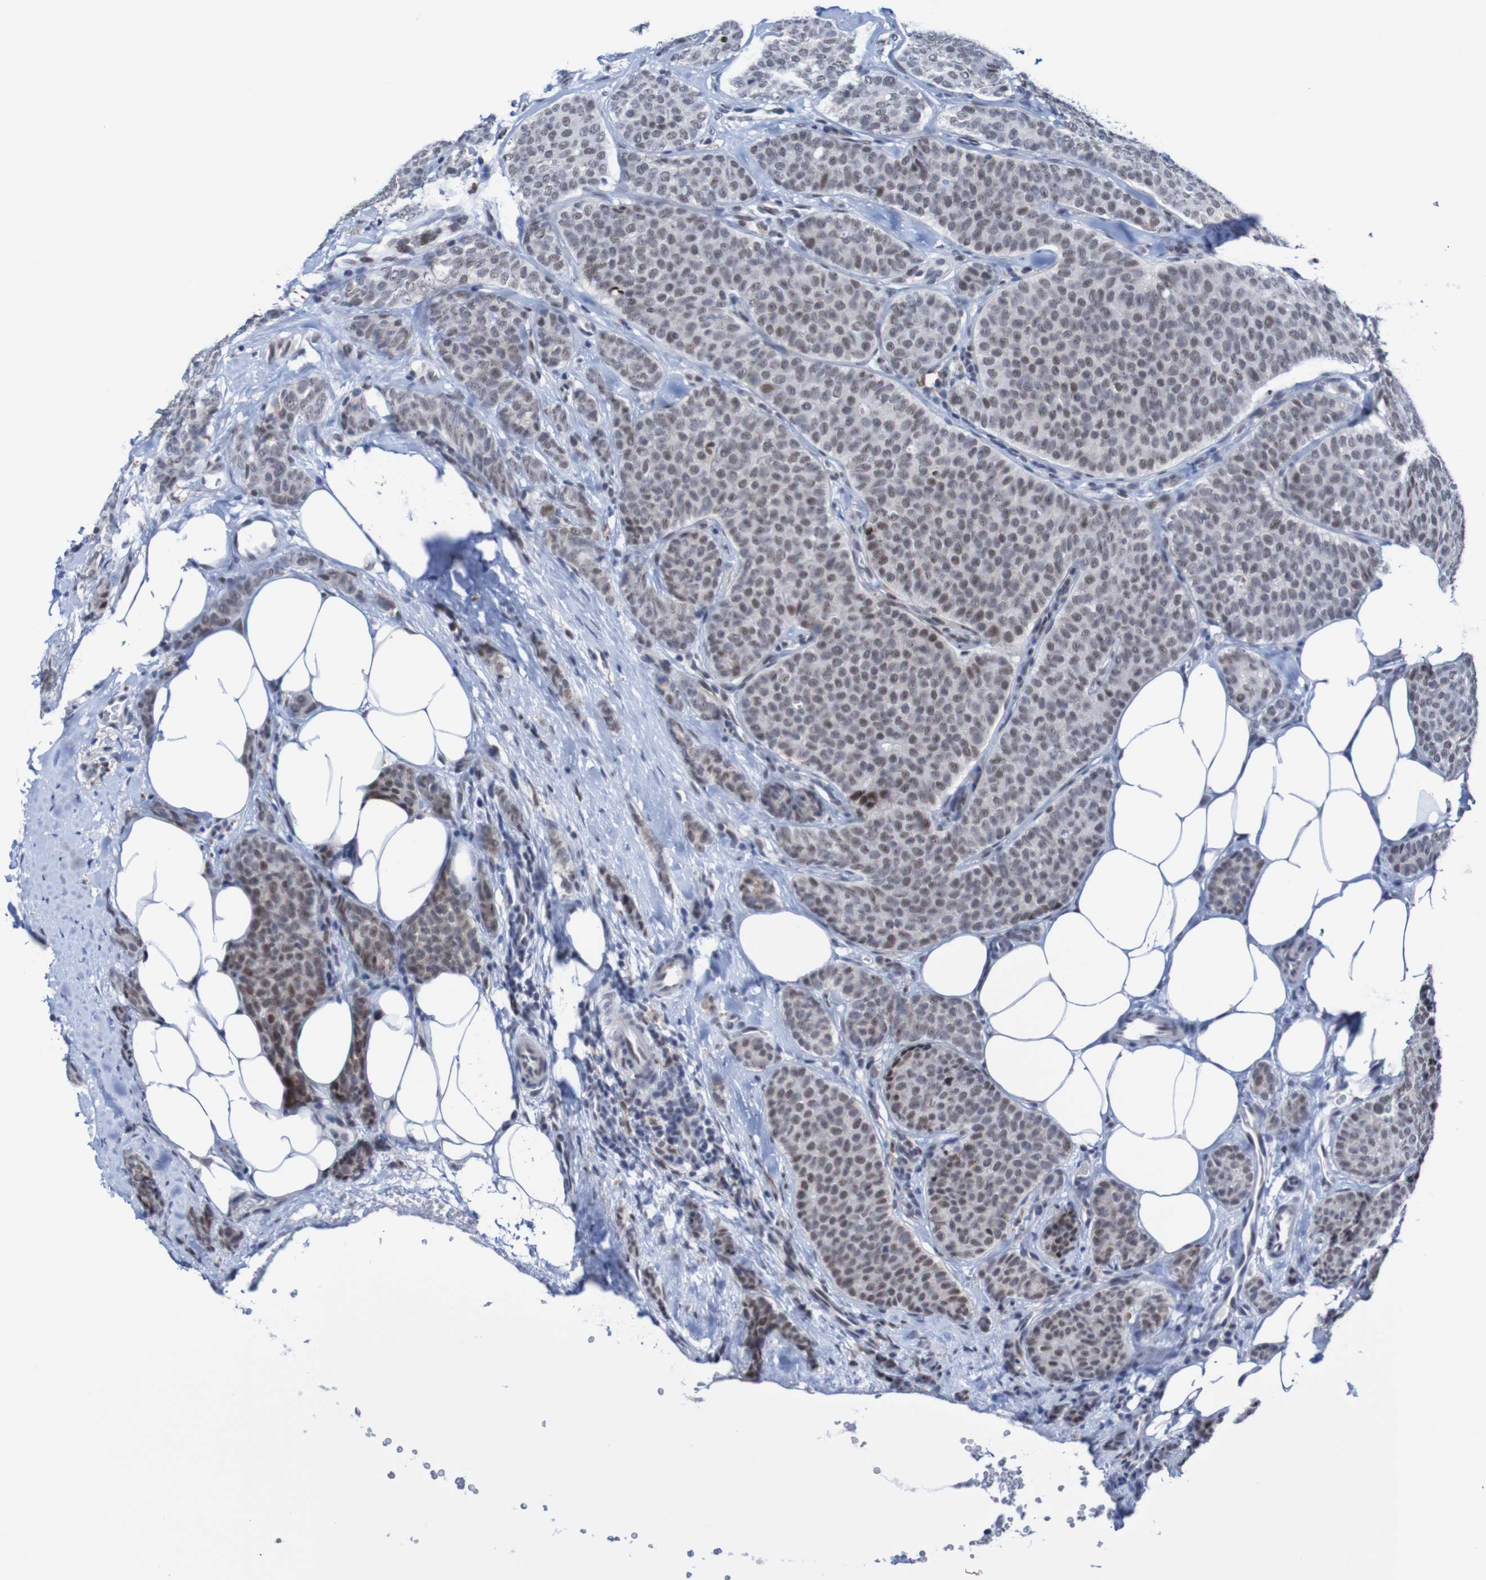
{"staining": {"intensity": "weak", "quantity": "25%-75%", "location": "nuclear"}, "tissue": "breast cancer", "cell_type": "Tumor cells", "image_type": "cancer", "snomed": [{"axis": "morphology", "description": "Lobular carcinoma"}, {"axis": "topography", "description": "Skin"}, {"axis": "topography", "description": "Breast"}], "caption": "Immunohistochemistry (DAB) staining of human breast cancer (lobular carcinoma) shows weak nuclear protein expression in approximately 25%-75% of tumor cells.", "gene": "CDC5L", "patient": {"sex": "female", "age": 46}}